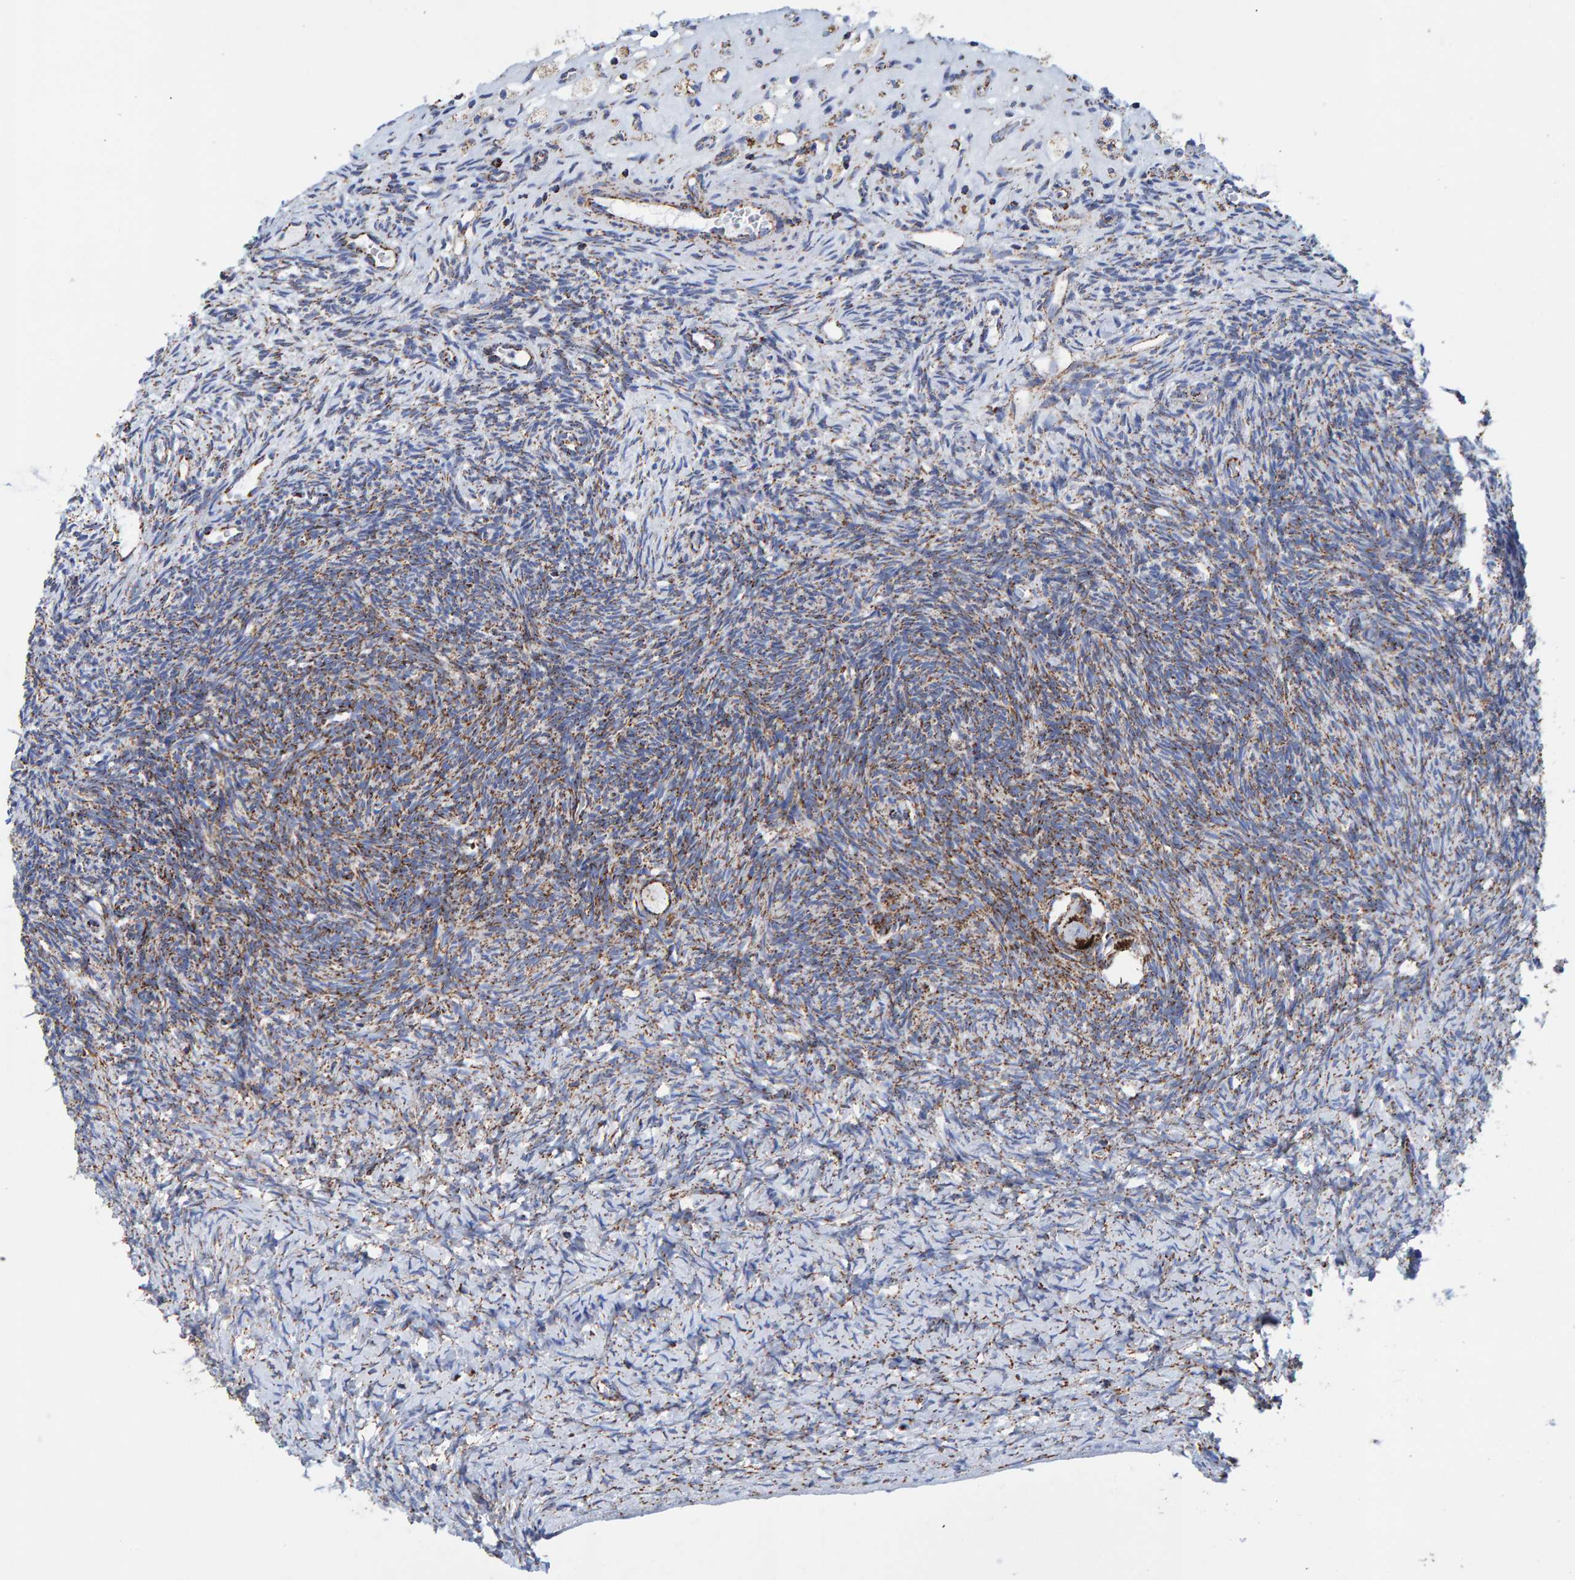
{"staining": {"intensity": "strong", "quantity": ">75%", "location": "cytoplasmic/membranous"}, "tissue": "ovary", "cell_type": "Follicle cells", "image_type": "normal", "snomed": [{"axis": "morphology", "description": "Normal tissue, NOS"}, {"axis": "topography", "description": "Ovary"}], "caption": "This photomicrograph shows normal ovary stained with immunohistochemistry to label a protein in brown. The cytoplasmic/membranous of follicle cells show strong positivity for the protein. Nuclei are counter-stained blue.", "gene": "ENSG00000262660", "patient": {"sex": "female", "age": 34}}